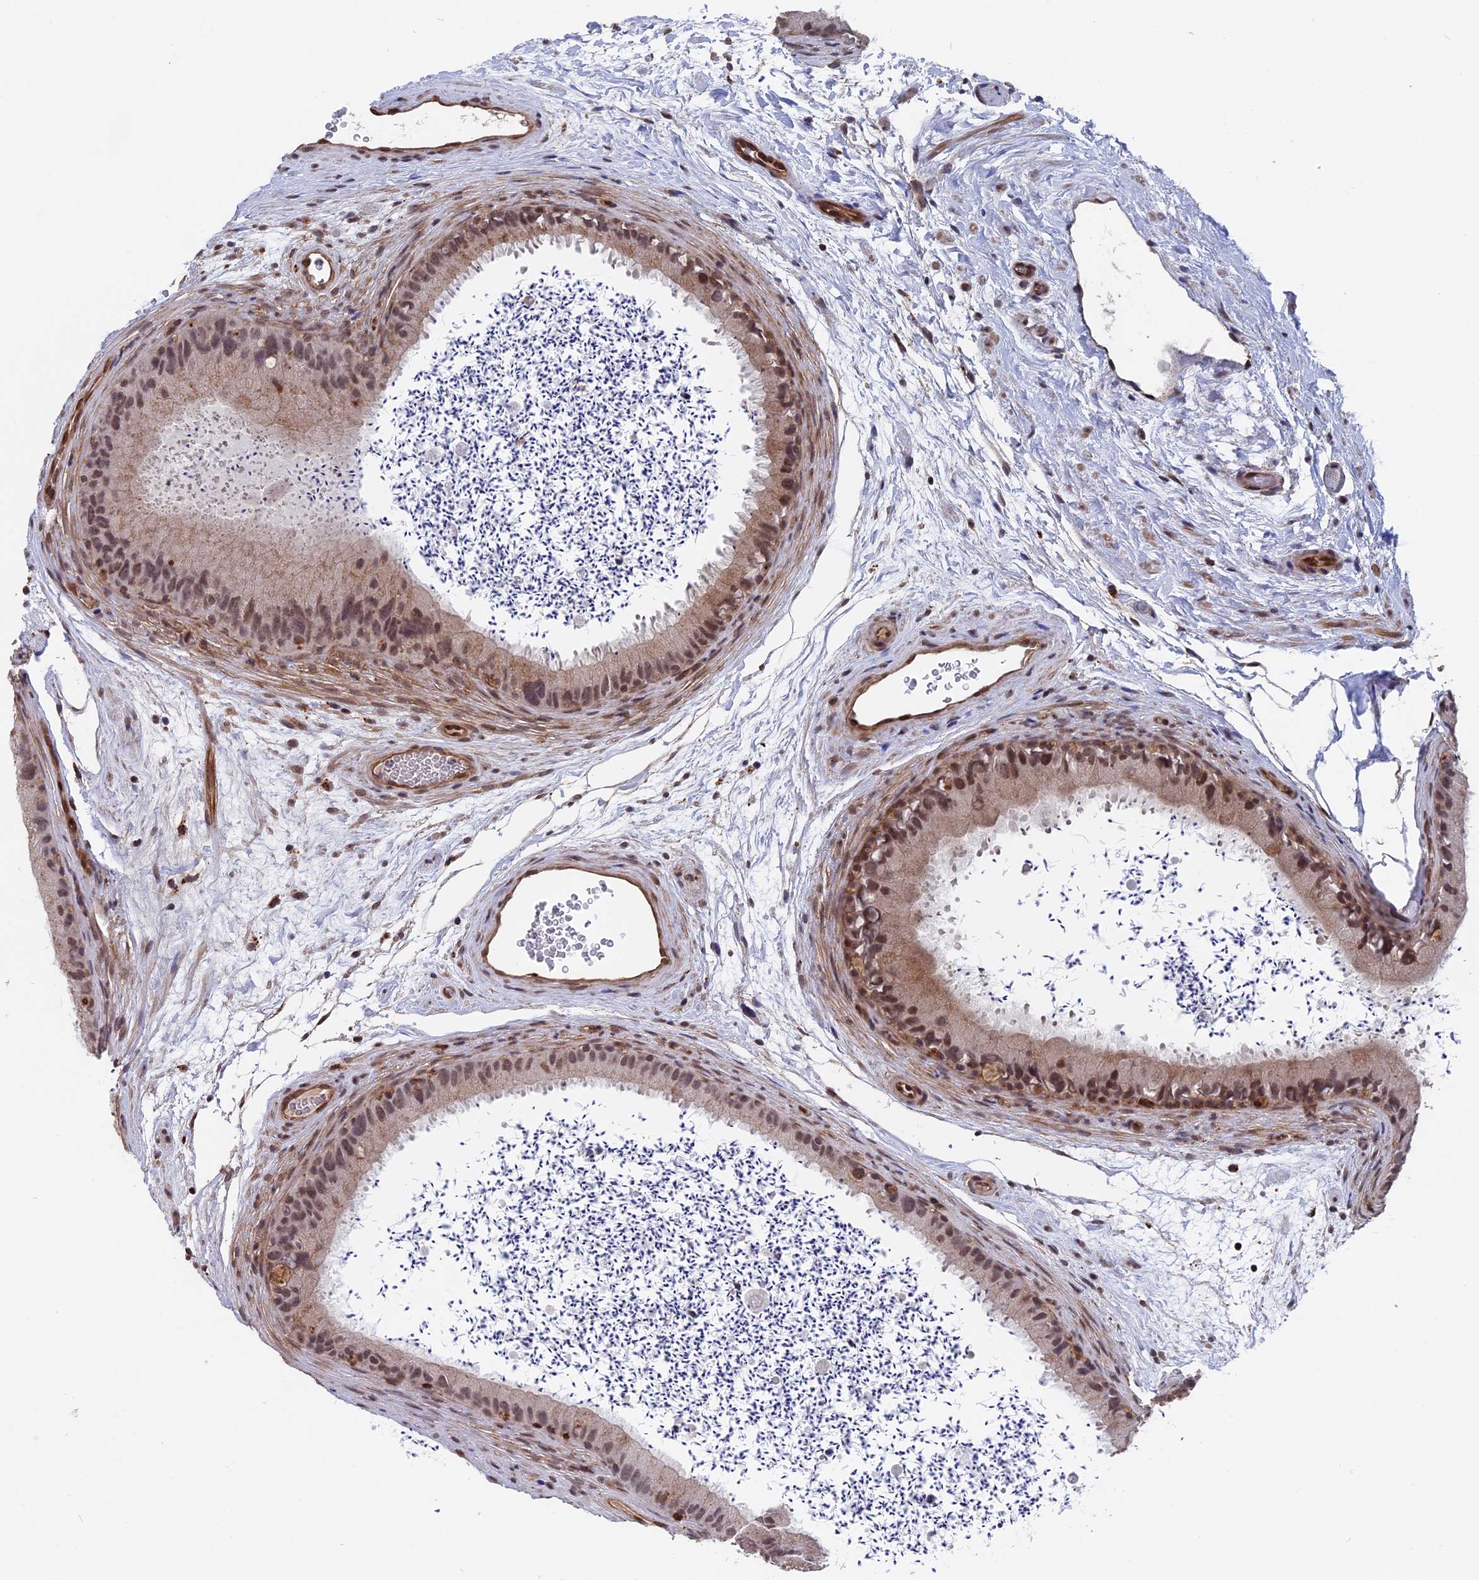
{"staining": {"intensity": "moderate", "quantity": "25%-75%", "location": "cytoplasmic/membranous,nuclear"}, "tissue": "epididymis", "cell_type": "Glandular cells", "image_type": "normal", "snomed": [{"axis": "morphology", "description": "Normal tissue, NOS"}, {"axis": "topography", "description": "Epididymis, spermatic cord, NOS"}], "caption": "Immunohistochemistry (IHC) micrograph of unremarkable epididymis stained for a protein (brown), which demonstrates medium levels of moderate cytoplasmic/membranous,nuclear staining in approximately 25%-75% of glandular cells.", "gene": "NOSIP", "patient": {"sex": "male", "age": 50}}